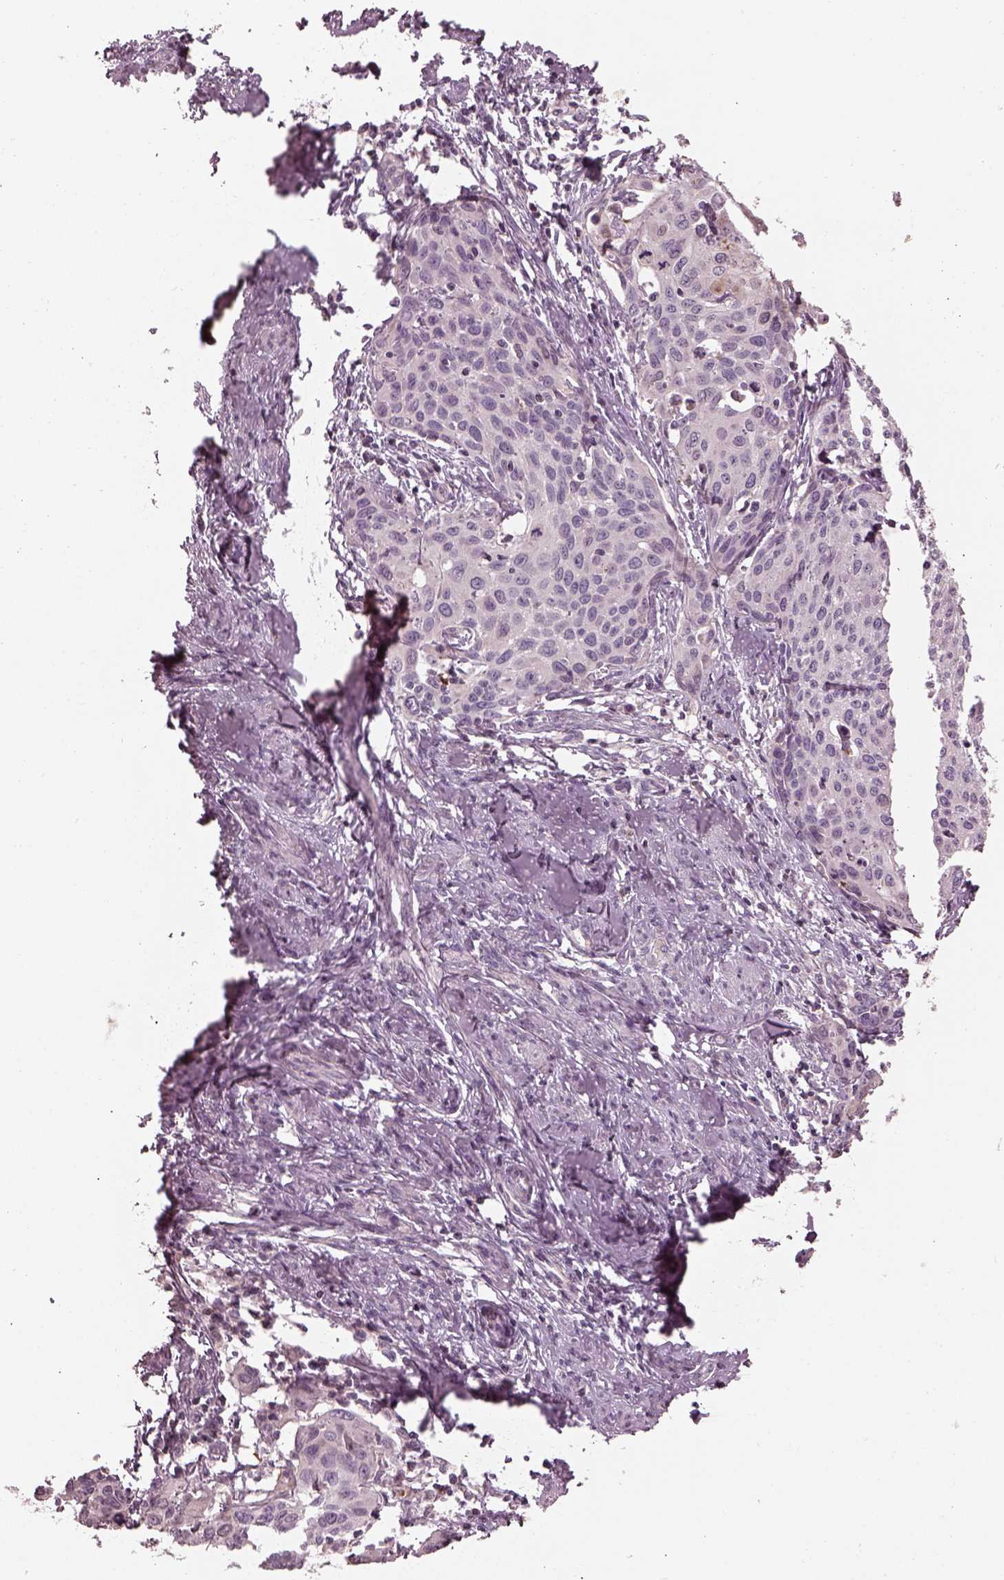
{"staining": {"intensity": "negative", "quantity": "none", "location": "none"}, "tissue": "cervical cancer", "cell_type": "Tumor cells", "image_type": "cancer", "snomed": [{"axis": "morphology", "description": "Squamous cell carcinoma, NOS"}, {"axis": "topography", "description": "Cervix"}], "caption": "DAB (3,3'-diaminobenzidine) immunohistochemical staining of squamous cell carcinoma (cervical) demonstrates no significant staining in tumor cells.", "gene": "TLX3", "patient": {"sex": "female", "age": 62}}